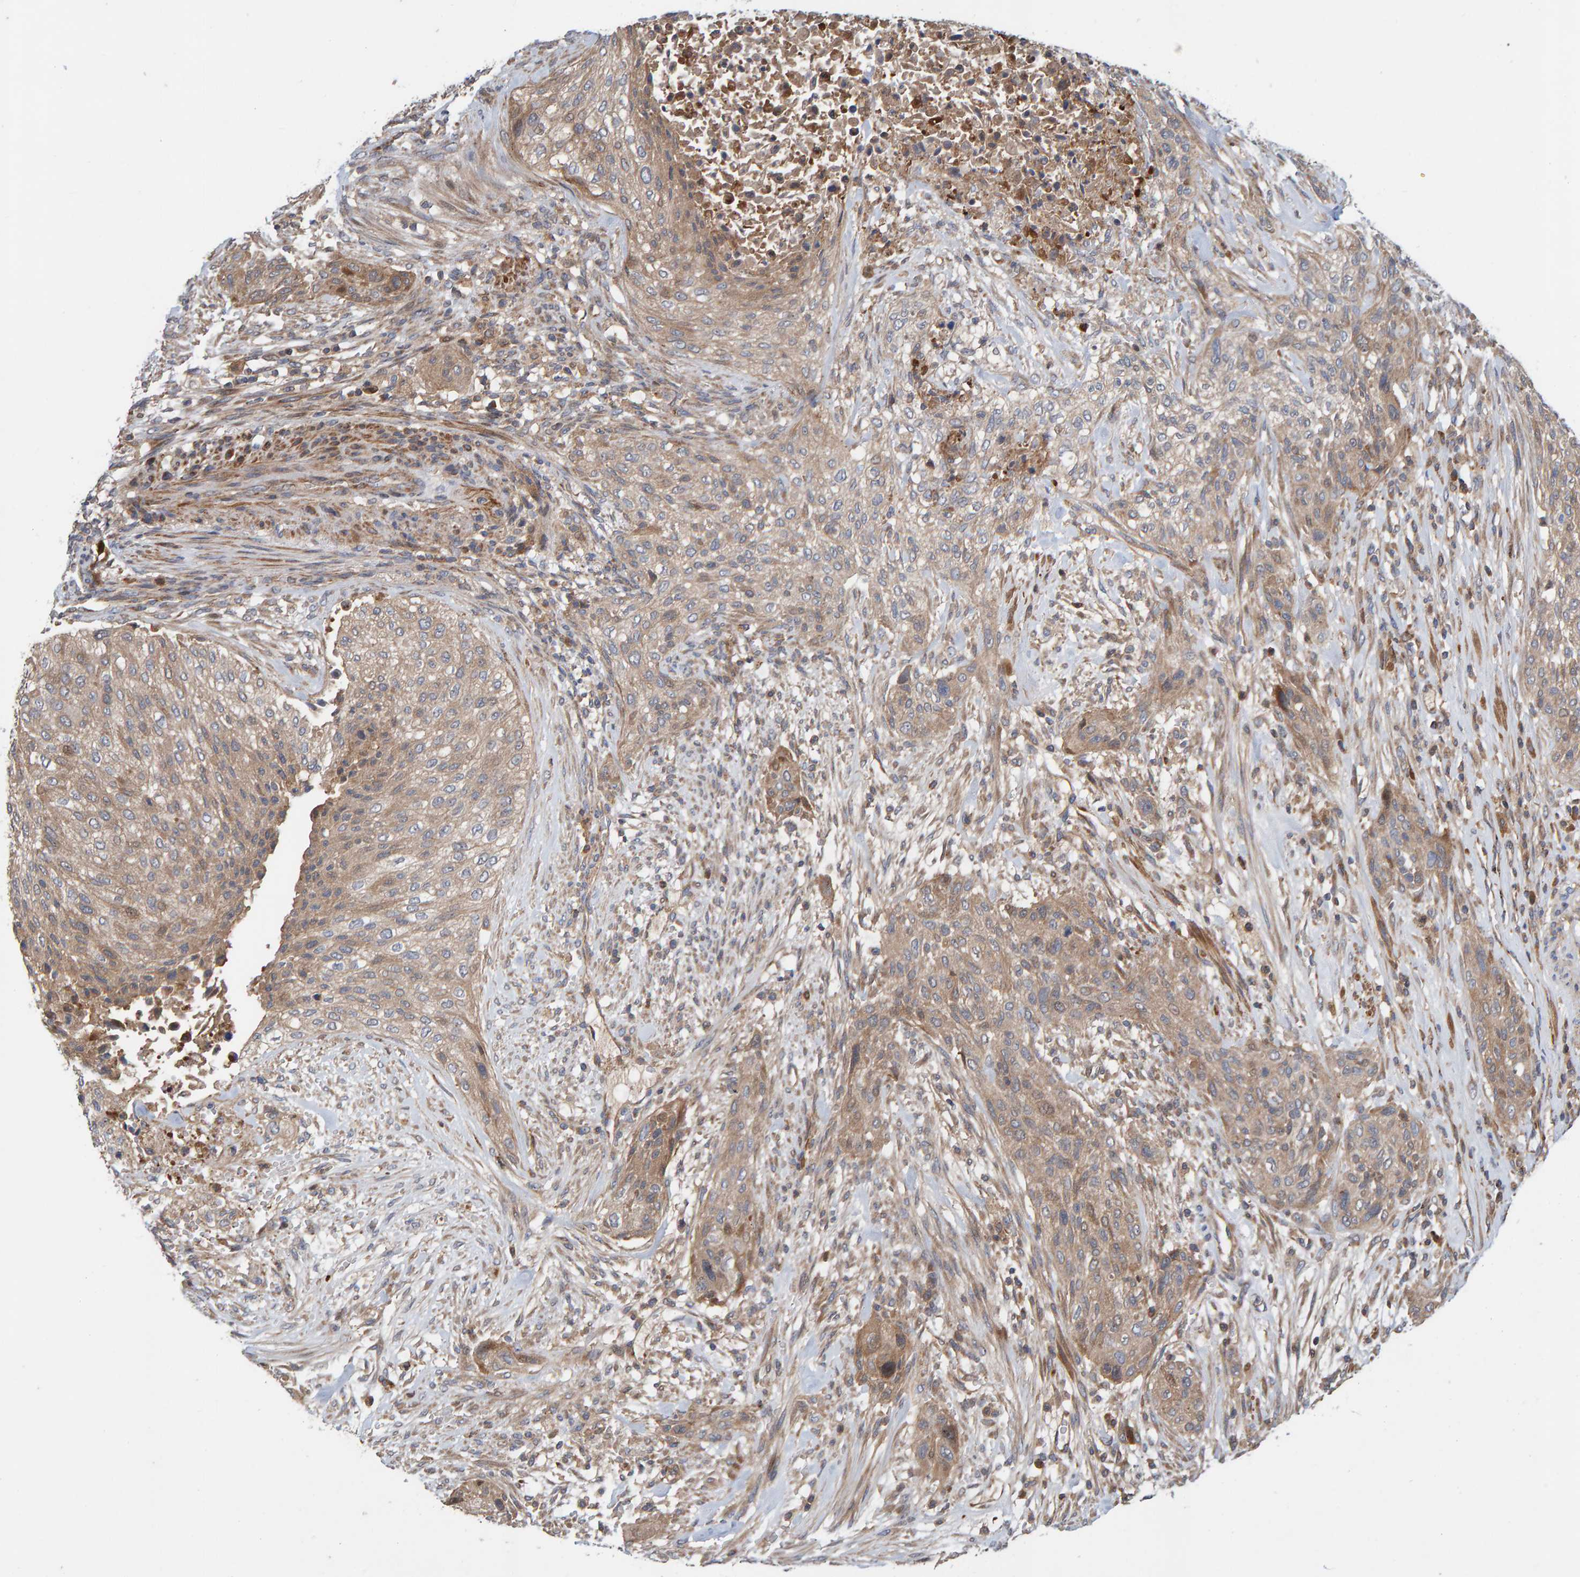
{"staining": {"intensity": "weak", "quantity": ">75%", "location": "cytoplasmic/membranous"}, "tissue": "urothelial cancer", "cell_type": "Tumor cells", "image_type": "cancer", "snomed": [{"axis": "morphology", "description": "Urothelial carcinoma, Low grade"}, {"axis": "morphology", "description": "Urothelial carcinoma, High grade"}, {"axis": "topography", "description": "Urinary bladder"}], "caption": "Protein staining shows weak cytoplasmic/membranous staining in approximately >75% of tumor cells in urothelial carcinoma (high-grade).", "gene": "KIAA0753", "patient": {"sex": "male", "age": 35}}